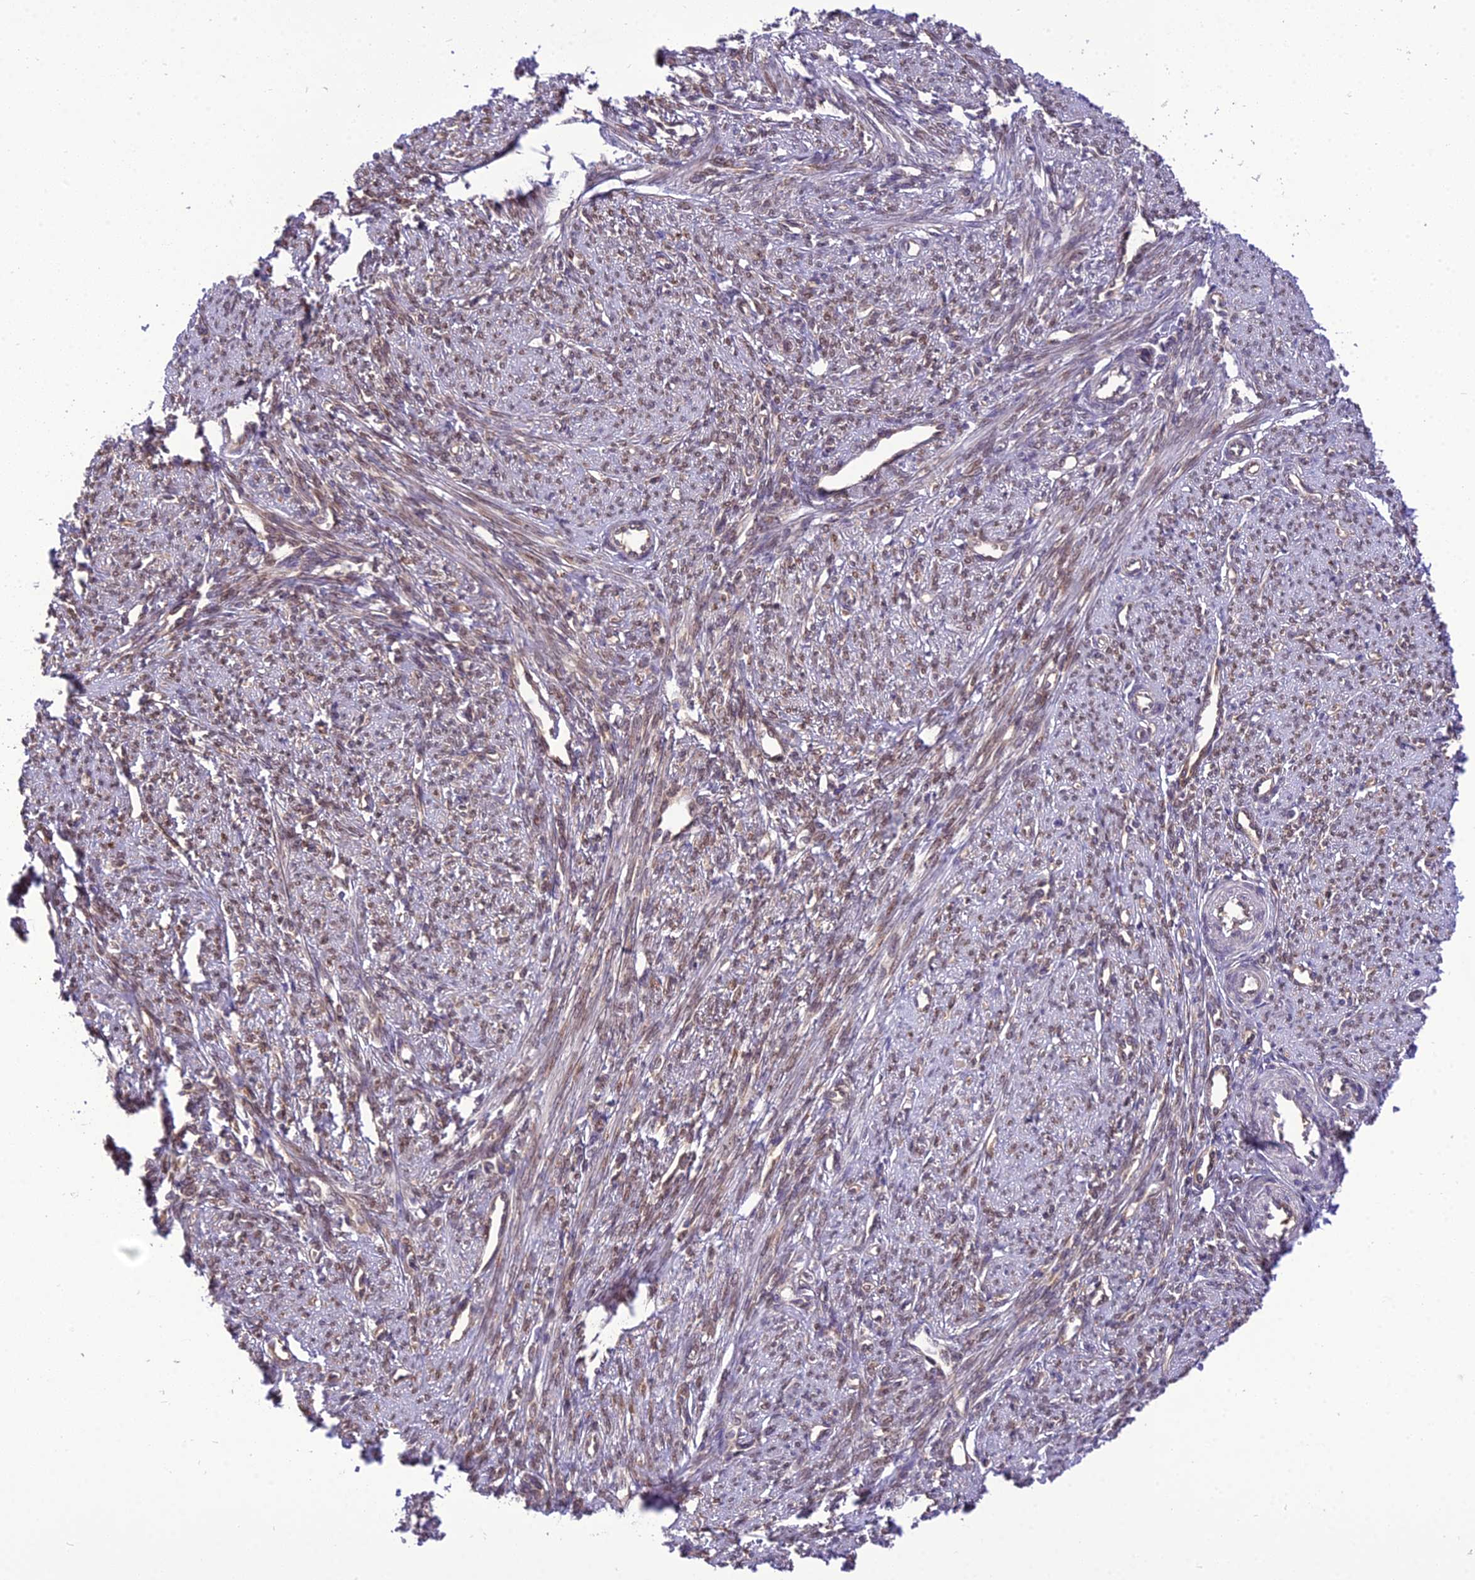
{"staining": {"intensity": "moderate", "quantity": "25%-75%", "location": "nuclear"}, "tissue": "smooth muscle", "cell_type": "Smooth muscle cells", "image_type": "normal", "snomed": [{"axis": "morphology", "description": "Normal tissue, NOS"}, {"axis": "topography", "description": "Smooth muscle"}, {"axis": "topography", "description": "Uterus"}], "caption": "Immunohistochemical staining of unremarkable human smooth muscle exhibits medium levels of moderate nuclear expression in about 25%-75% of smooth muscle cells. Immunohistochemistry stains the protein in brown and the nuclei are stained blue.", "gene": "DHCR7", "patient": {"sex": "female", "age": 59}}